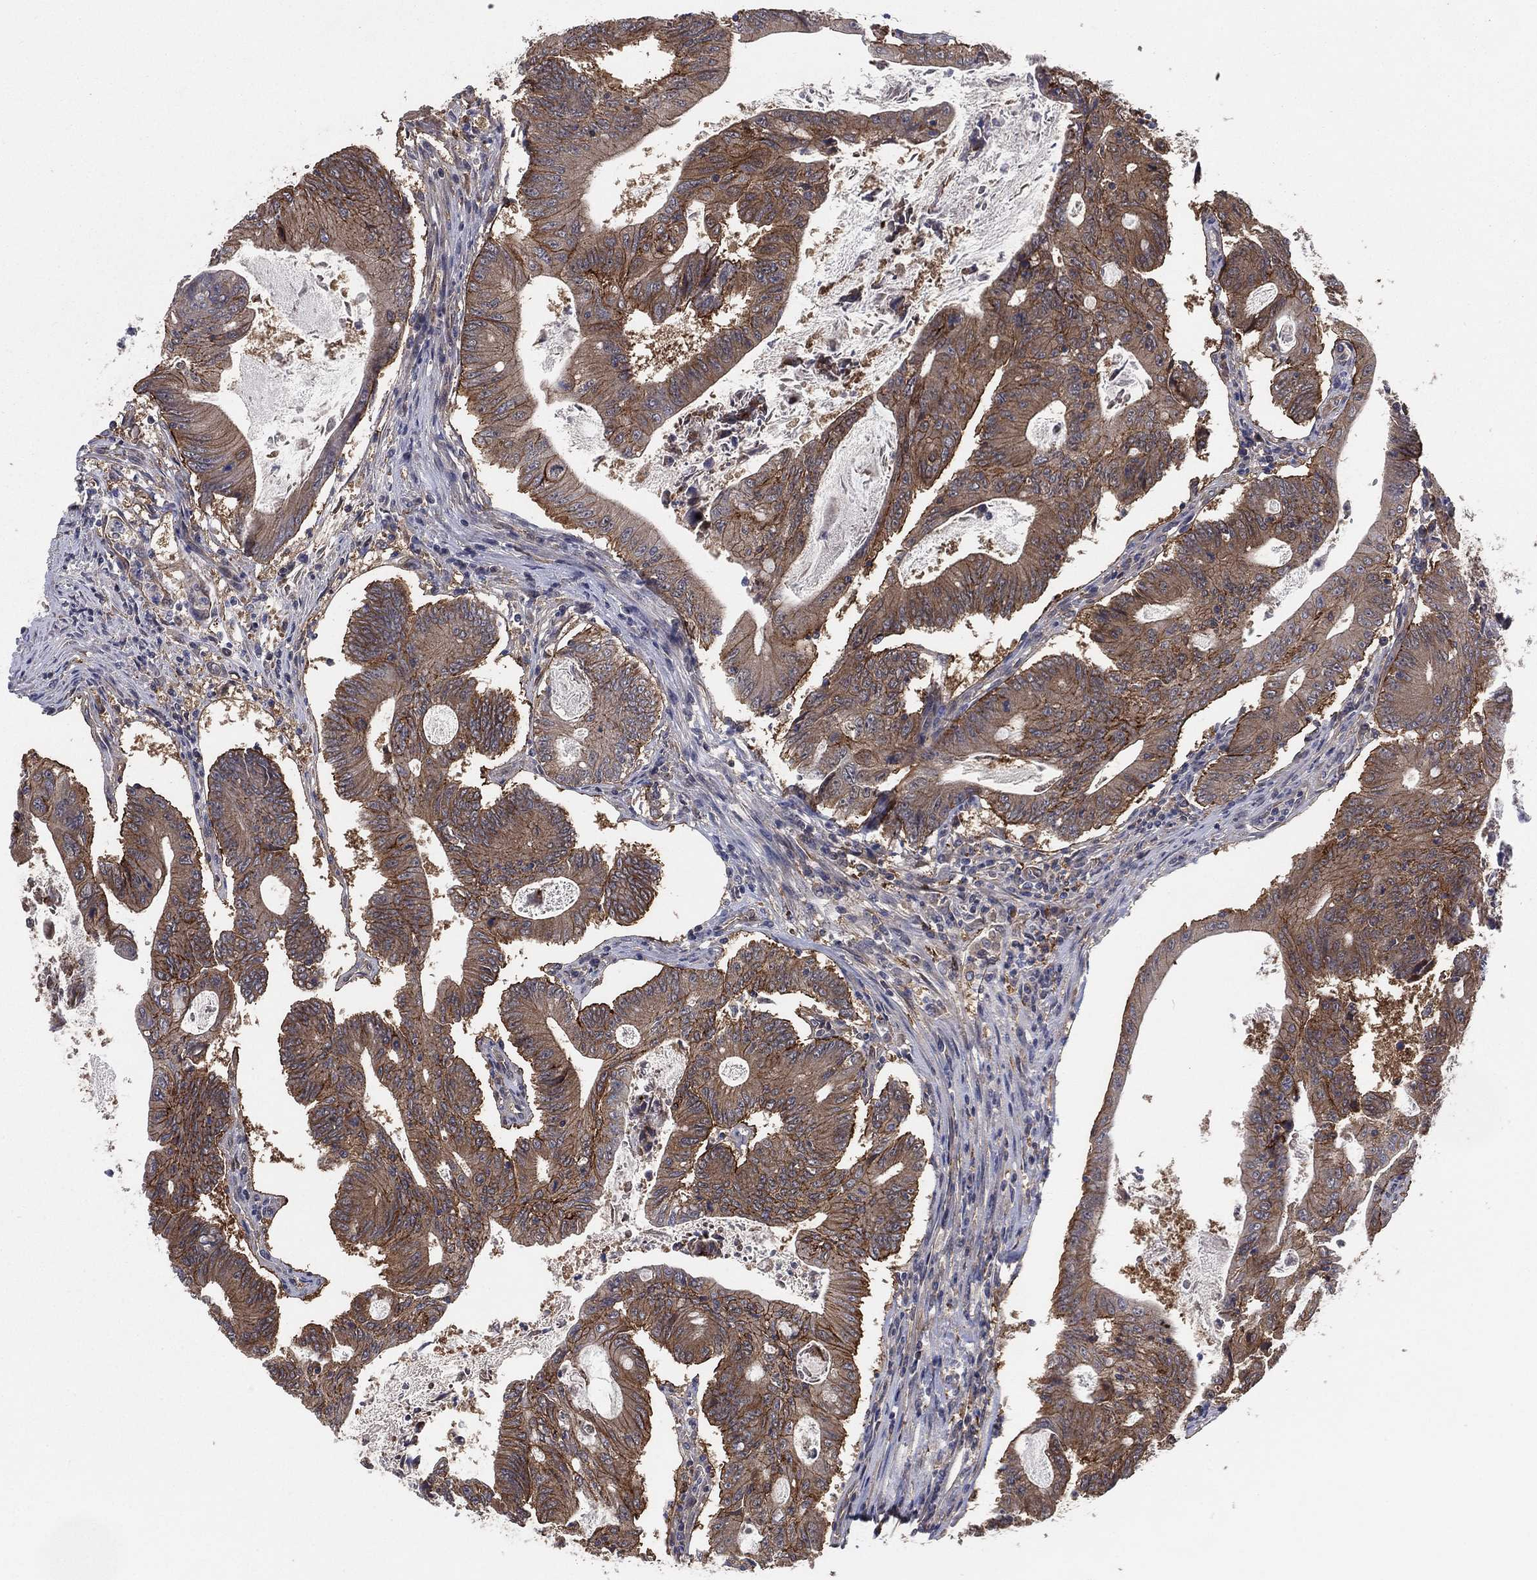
{"staining": {"intensity": "moderate", "quantity": ">75%", "location": "cytoplasmic/membranous"}, "tissue": "colorectal cancer", "cell_type": "Tumor cells", "image_type": "cancer", "snomed": [{"axis": "morphology", "description": "Adenocarcinoma, NOS"}, {"axis": "topography", "description": "Colon"}], "caption": "Colorectal cancer was stained to show a protein in brown. There is medium levels of moderate cytoplasmic/membranous staining in approximately >75% of tumor cells. Using DAB (brown) and hematoxylin (blue) stains, captured at high magnification using brightfield microscopy.", "gene": "PSMG4", "patient": {"sex": "female", "age": 70}}